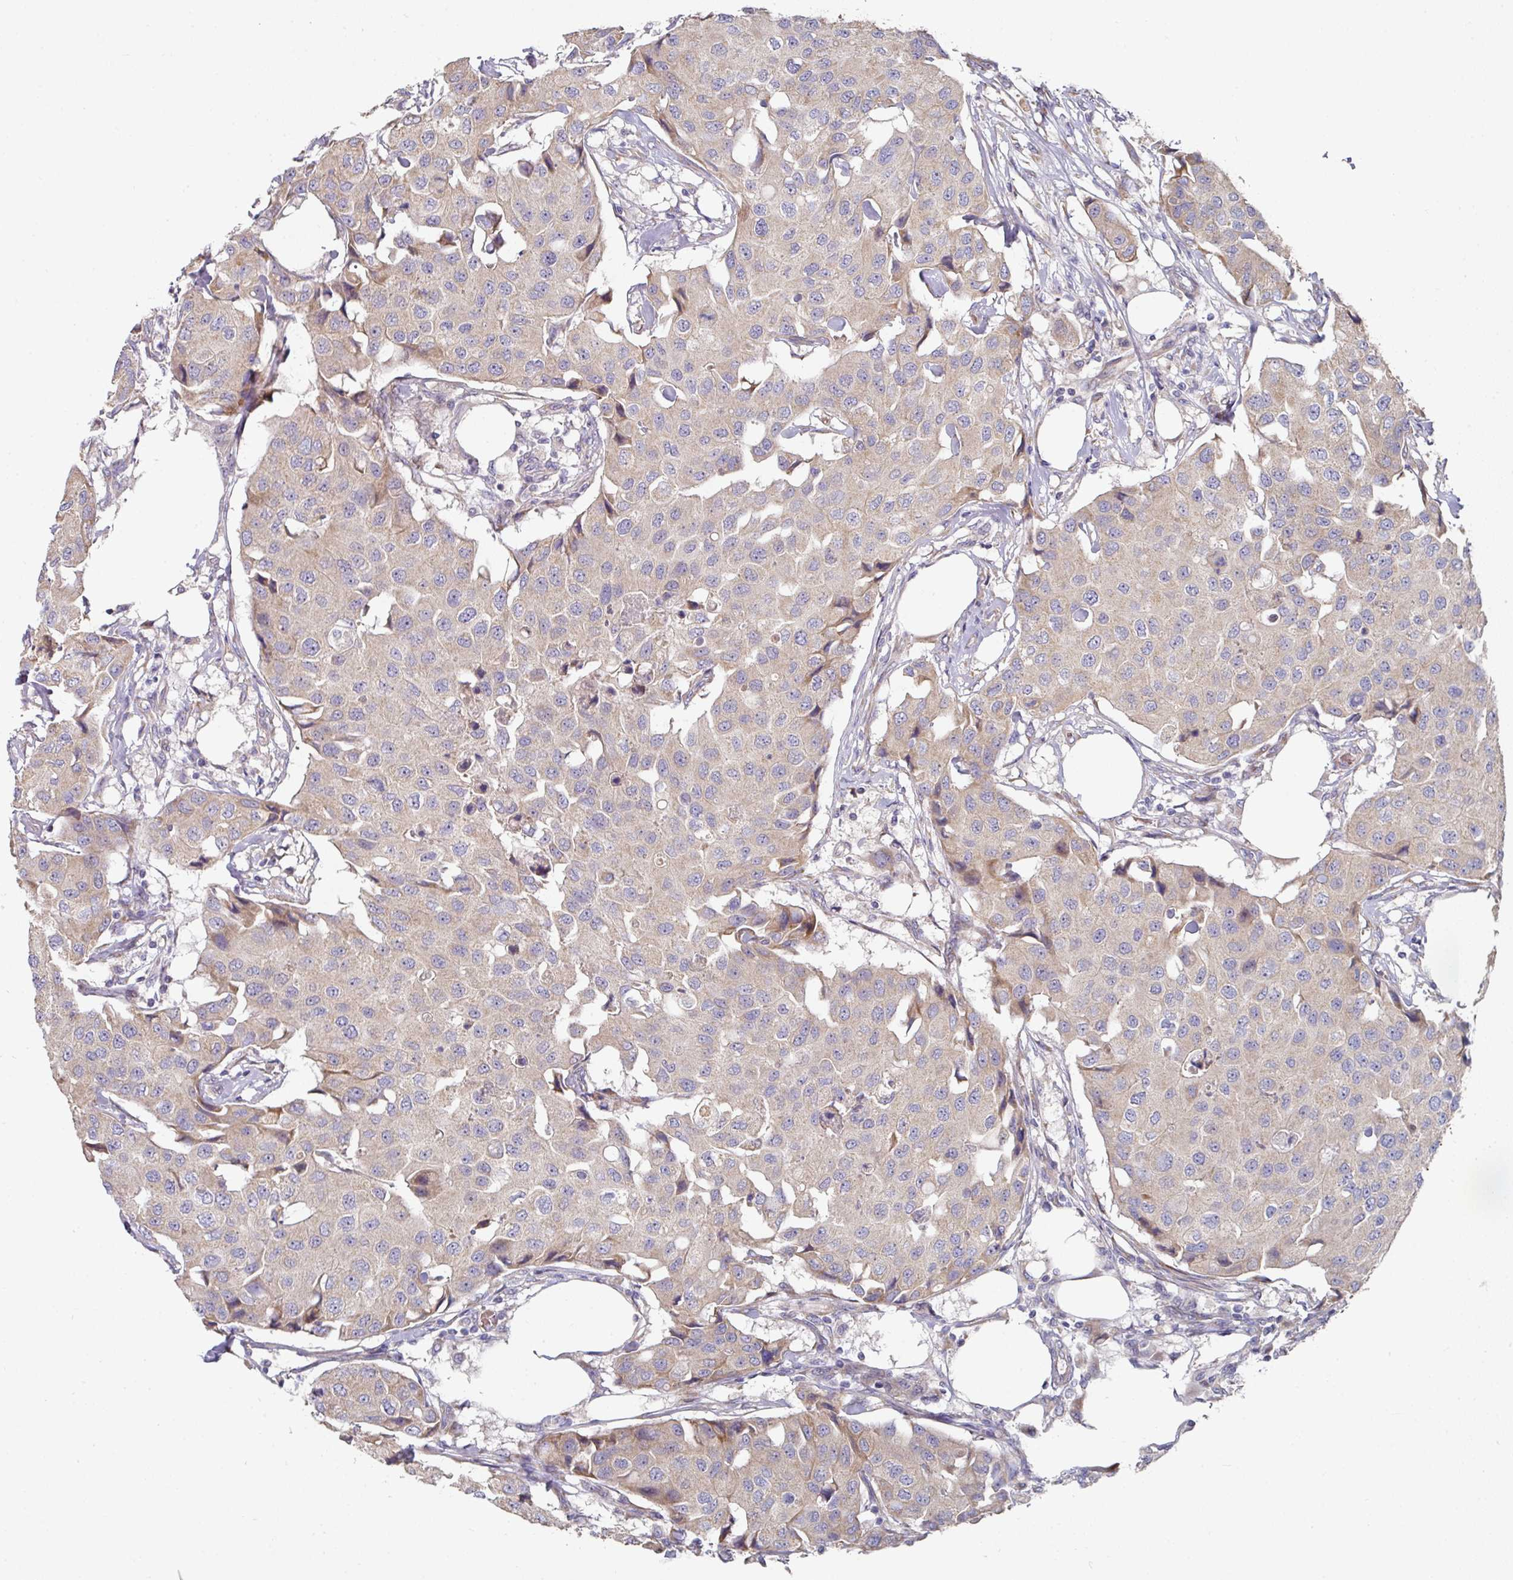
{"staining": {"intensity": "weak", "quantity": "25%-75%", "location": "cytoplasmic/membranous"}, "tissue": "breast cancer", "cell_type": "Tumor cells", "image_type": "cancer", "snomed": [{"axis": "morphology", "description": "Duct carcinoma"}, {"axis": "topography", "description": "Breast"}], "caption": "Immunohistochemistry image of breast cancer (intraductal carcinoma) stained for a protein (brown), which reveals low levels of weak cytoplasmic/membranous positivity in approximately 25%-75% of tumor cells.", "gene": "PYROXD2", "patient": {"sex": "female", "age": 80}}